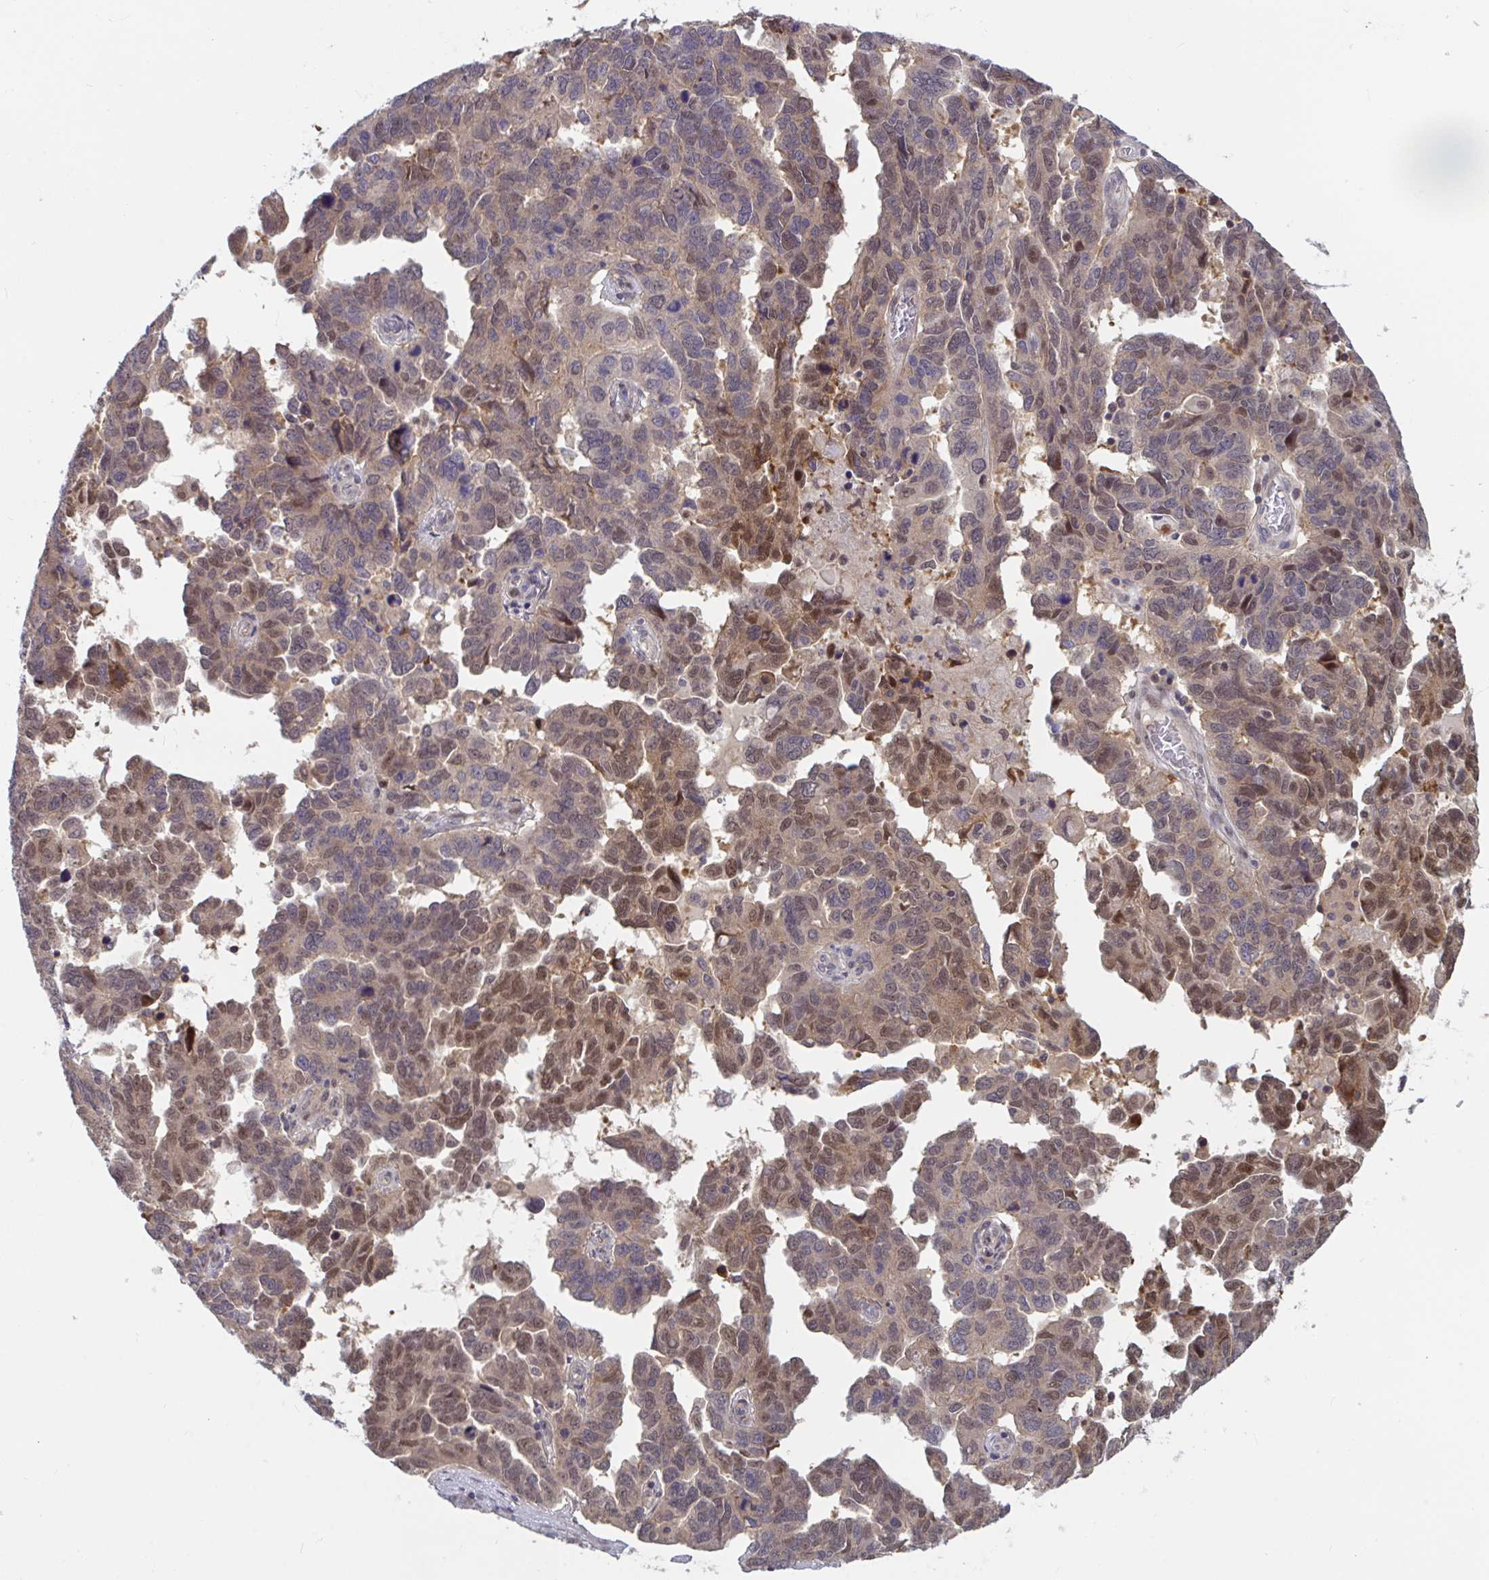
{"staining": {"intensity": "moderate", "quantity": "25%-75%", "location": "nuclear"}, "tissue": "ovarian cancer", "cell_type": "Tumor cells", "image_type": "cancer", "snomed": [{"axis": "morphology", "description": "Cystadenocarcinoma, serous, NOS"}, {"axis": "topography", "description": "Ovary"}], "caption": "A high-resolution image shows IHC staining of ovarian serous cystadenocarcinoma, which displays moderate nuclear staining in about 25%-75% of tumor cells.", "gene": "LMNTD2", "patient": {"sex": "female", "age": 64}}